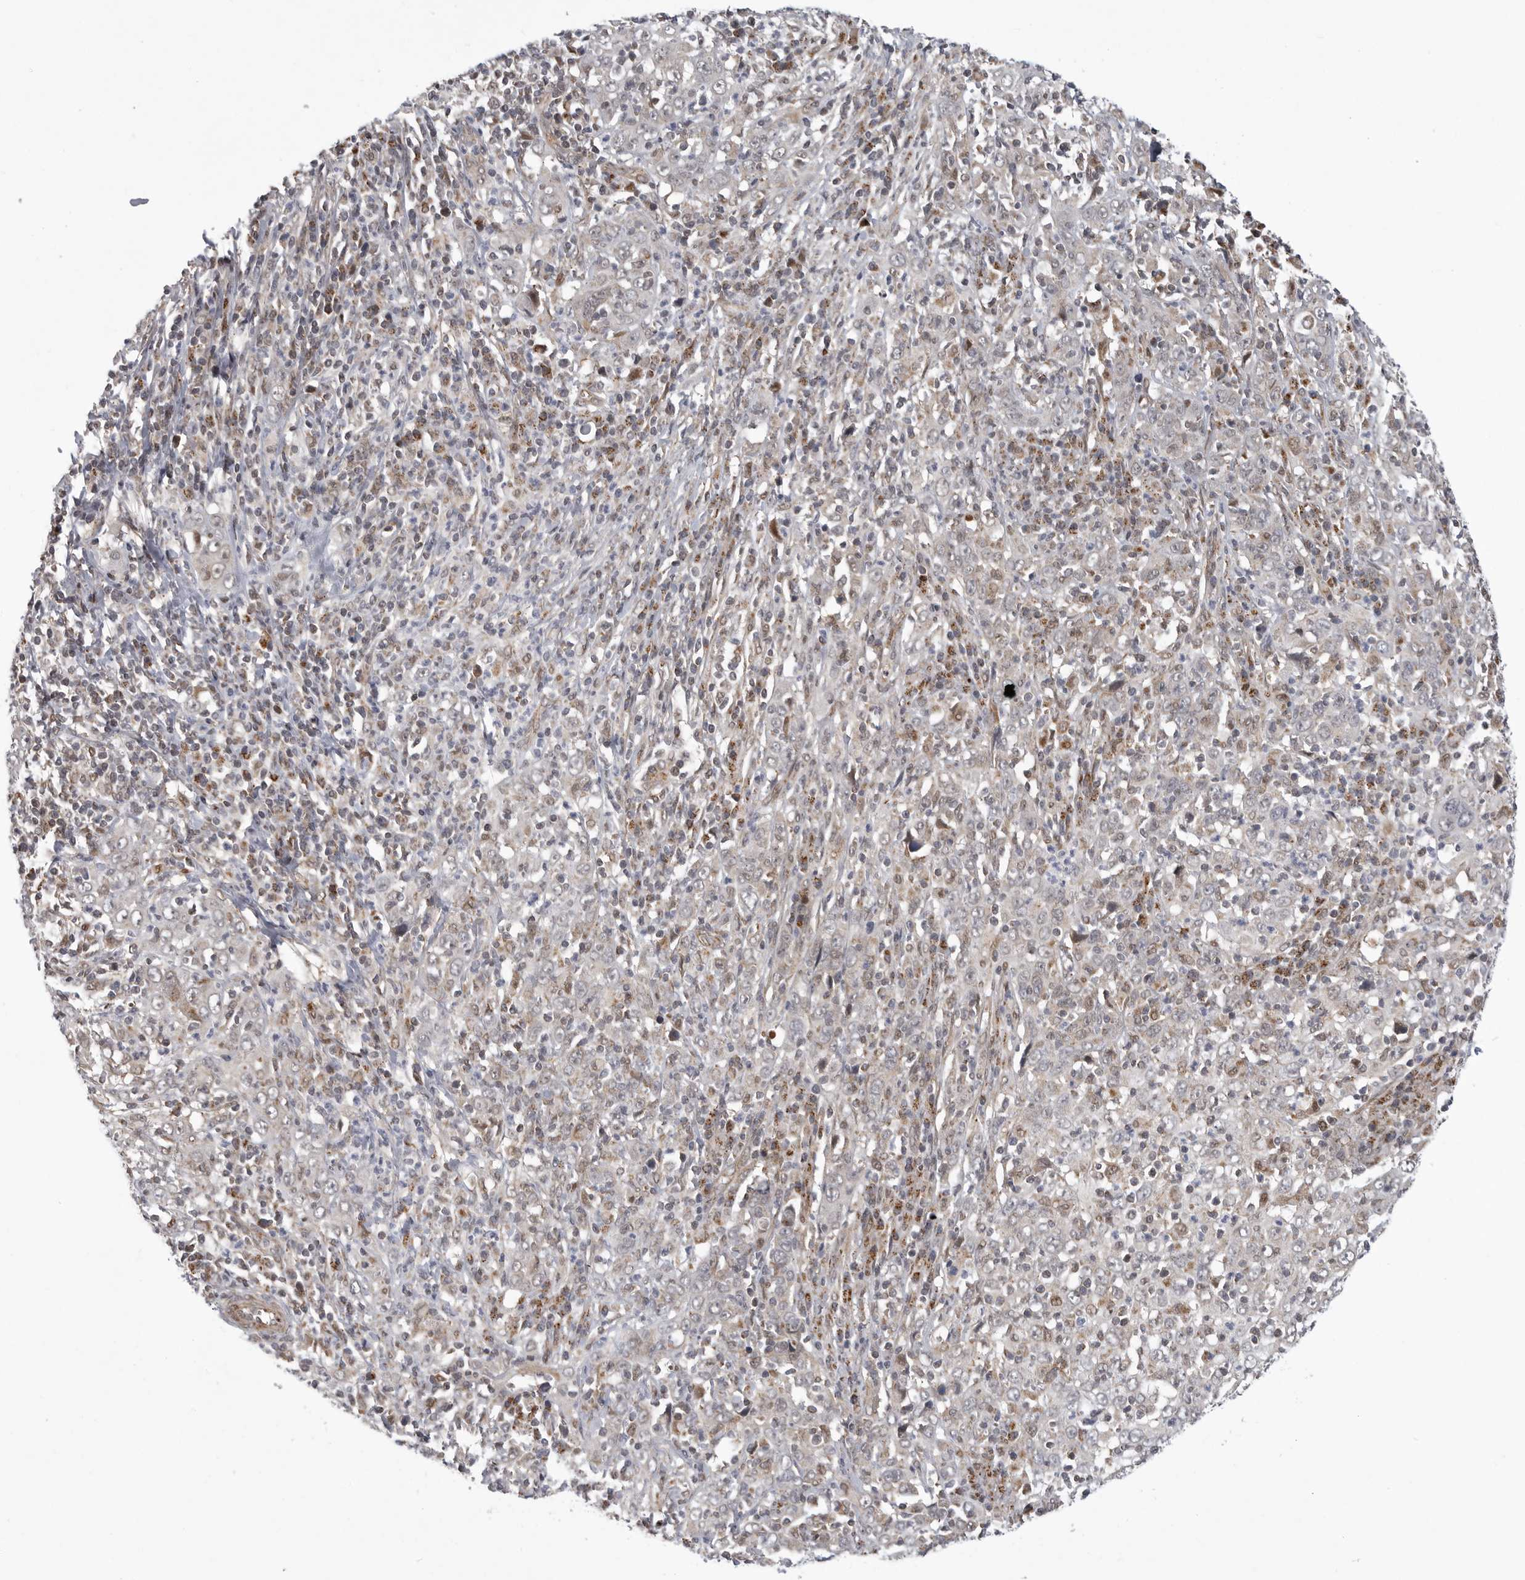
{"staining": {"intensity": "negative", "quantity": "none", "location": "none"}, "tissue": "cervical cancer", "cell_type": "Tumor cells", "image_type": "cancer", "snomed": [{"axis": "morphology", "description": "Squamous cell carcinoma, NOS"}, {"axis": "topography", "description": "Cervix"}], "caption": "A micrograph of human cervical cancer (squamous cell carcinoma) is negative for staining in tumor cells.", "gene": "TMPRSS11F", "patient": {"sex": "female", "age": 46}}